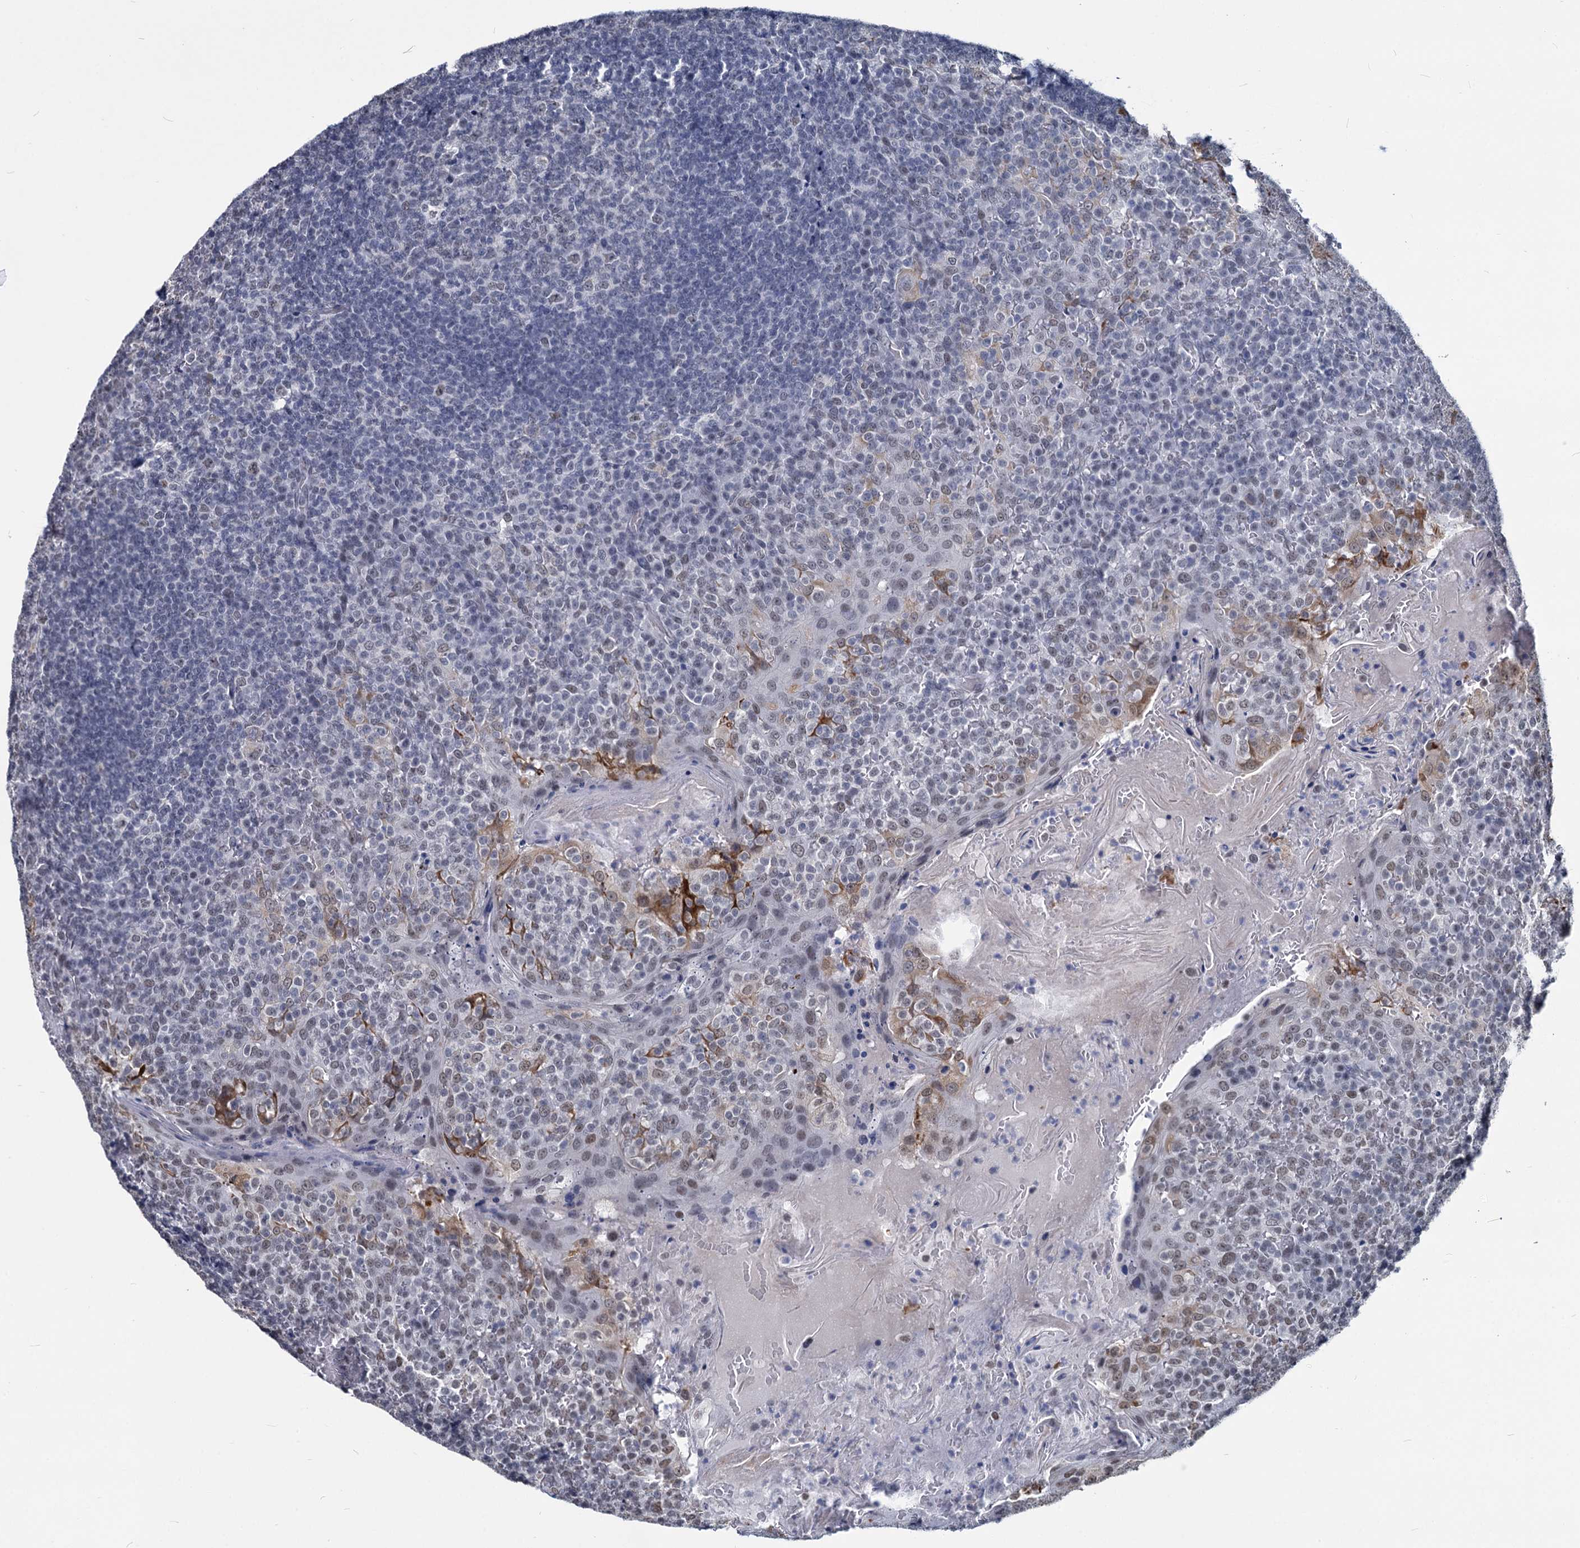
{"staining": {"intensity": "negative", "quantity": "none", "location": "none"}, "tissue": "tonsil", "cell_type": "Germinal center cells", "image_type": "normal", "snomed": [{"axis": "morphology", "description": "Normal tissue, NOS"}, {"axis": "topography", "description": "Tonsil"}], "caption": "There is no significant staining in germinal center cells of tonsil. (DAB (3,3'-diaminobenzidine) immunohistochemistry visualized using brightfield microscopy, high magnification).", "gene": "PARPBP", "patient": {"sex": "female", "age": 19}}